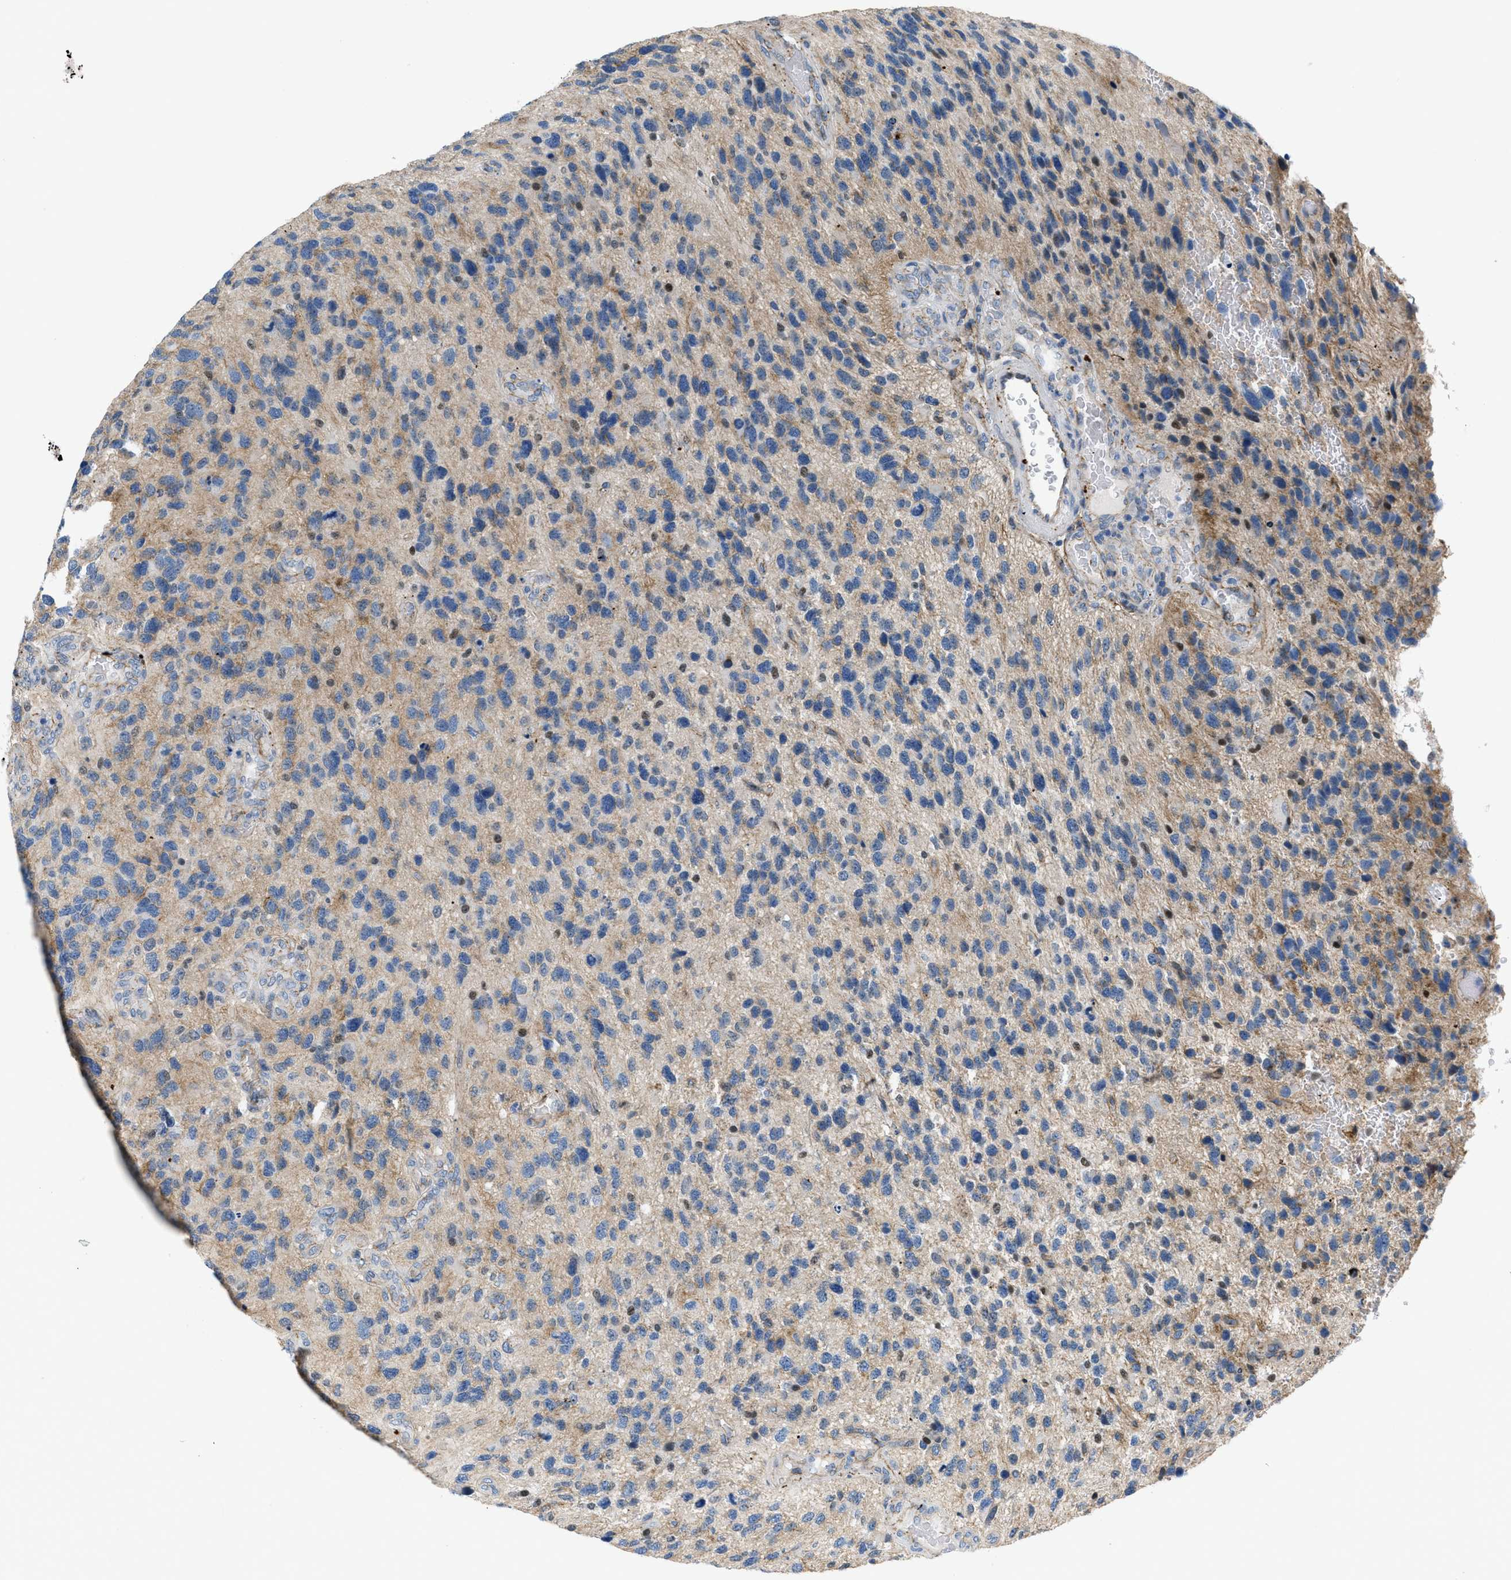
{"staining": {"intensity": "weak", "quantity": "<25%", "location": "cytoplasmic/membranous"}, "tissue": "glioma", "cell_type": "Tumor cells", "image_type": "cancer", "snomed": [{"axis": "morphology", "description": "Glioma, malignant, High grade"}, {"axis": "topography", "description": "Brain"}], "caption": "A histopathology image of human malignant glioma (high-grade) is negative for staining in tumor cells.", "gene": "FBN1", "patient": {"sex": "female", "age": 58}}